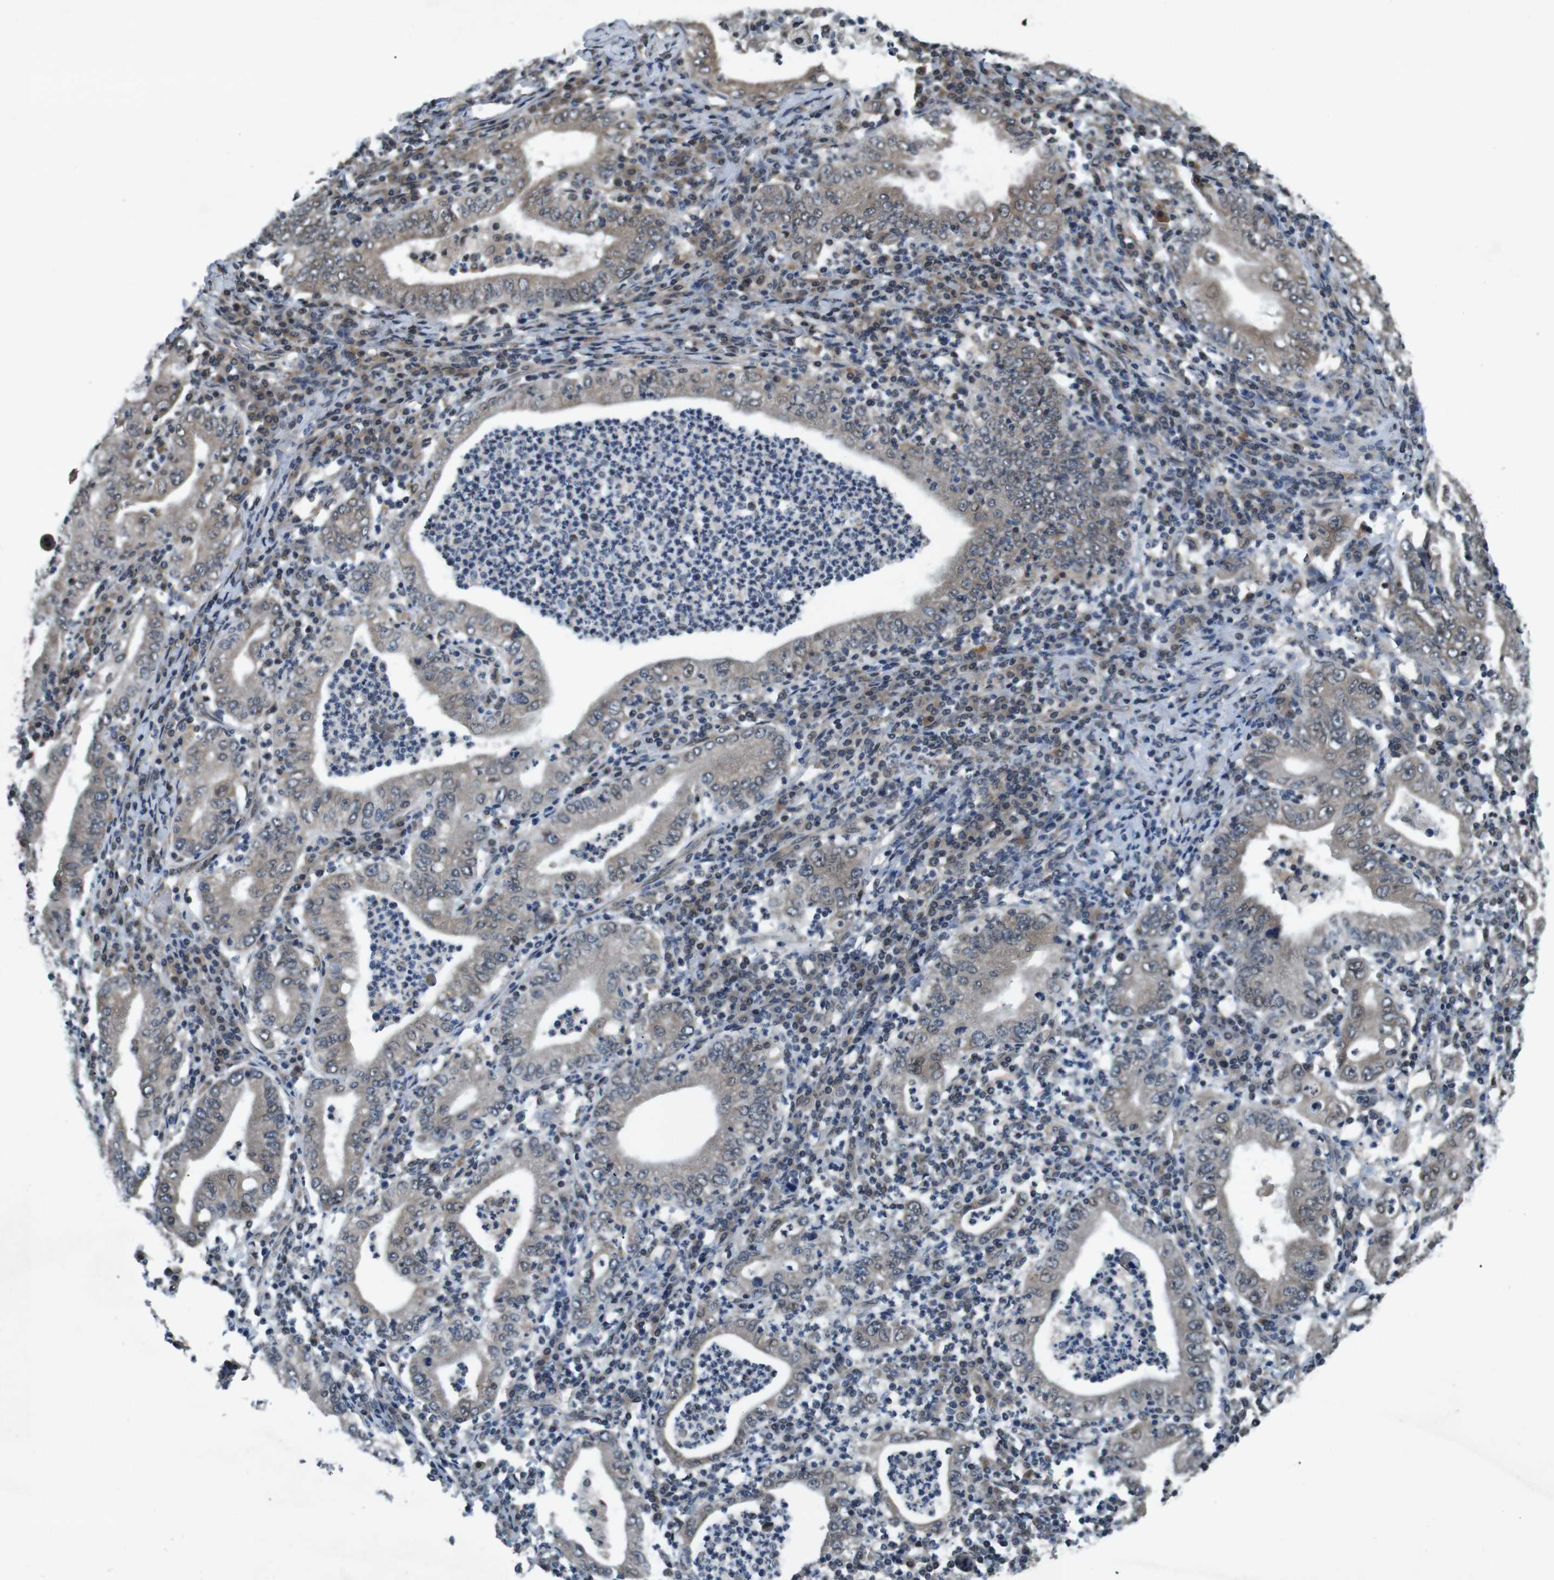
{"staining": {"intensity": "weak", "quantity": ">75%", "location": "cytoplasmic/membranous"}, "tissue": "stomach cancer", "cell_type": "Tumor cells", "image_type": "cancer", "snomed": [{"axis": "morphology", "description": "Normal tissue, NOS"}, {"axis": "morphology", "description": "Adenocarcinoma, NOS"}, {"axis": "topography", "description": "Esophagus"}, {"axis": "topography", "description": "Stomach, upper"}, {"axis": "topography", "description": "Peripheral nerve tissue"}], "caption": "Immunohistochemical staining of human stomach cancer exhibits weak cytoplasmic/membranous protein expression in approximately >75% of tumor cells.", "gene": "SOCS1", "patient": {"sex": "male", "age": 62}}